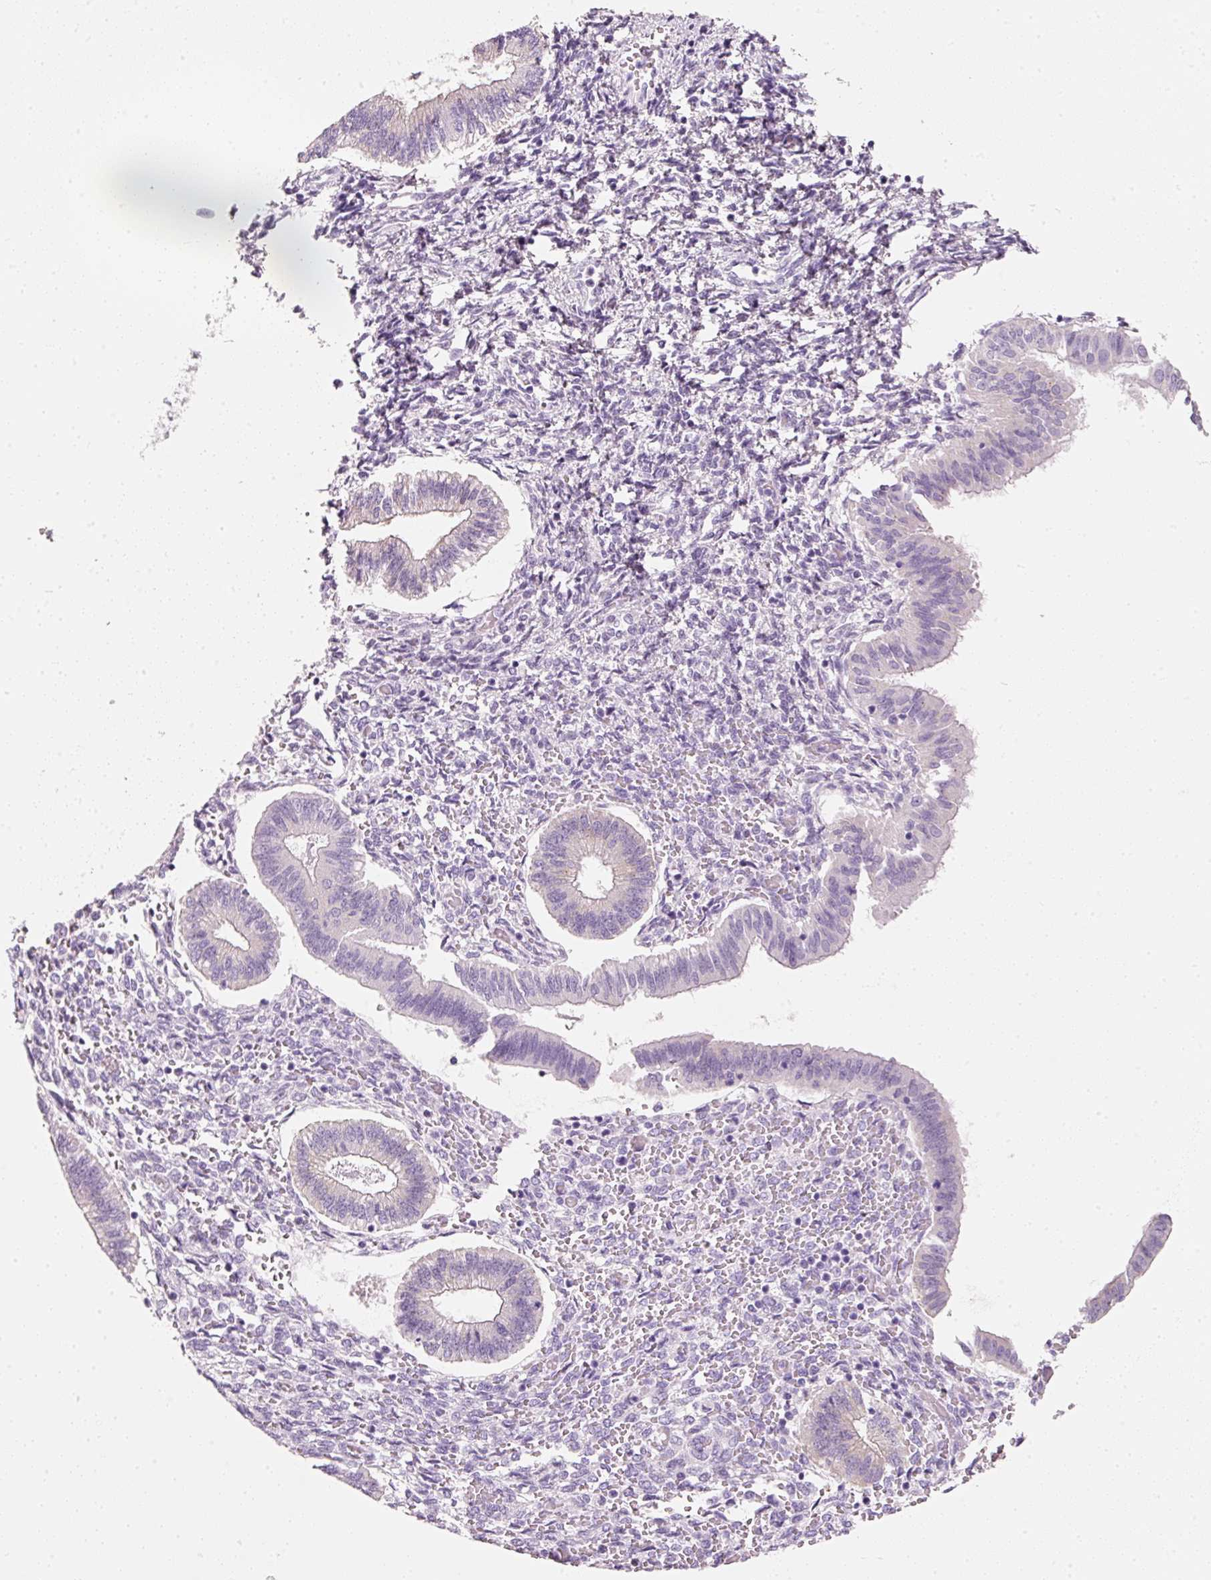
{"staining": {"intensity": "negative", "quantity": "none", "location": "none"}, "tissue": "endometrium", "cell_type": "Cells in endometrial stroma", "image_type": "normal", "snomed": [{"axis": "morphology", "description": "Normal tissue, NOS"}, {"axis": "topography", "description": "Endometrium"}], "caption": "A micrograph of endometrium stained for a protein demonstrates no brown staining in cells in endometrial stroma. Brightfield microscopy of immunohistochemistry stained with DAB (3,3'-diaminobenzidine) (brown) and hematoxylin (blue), captured at high magnification.", "gene": "PDXDC1", "patient": {"sex": "female", "age": 25}}